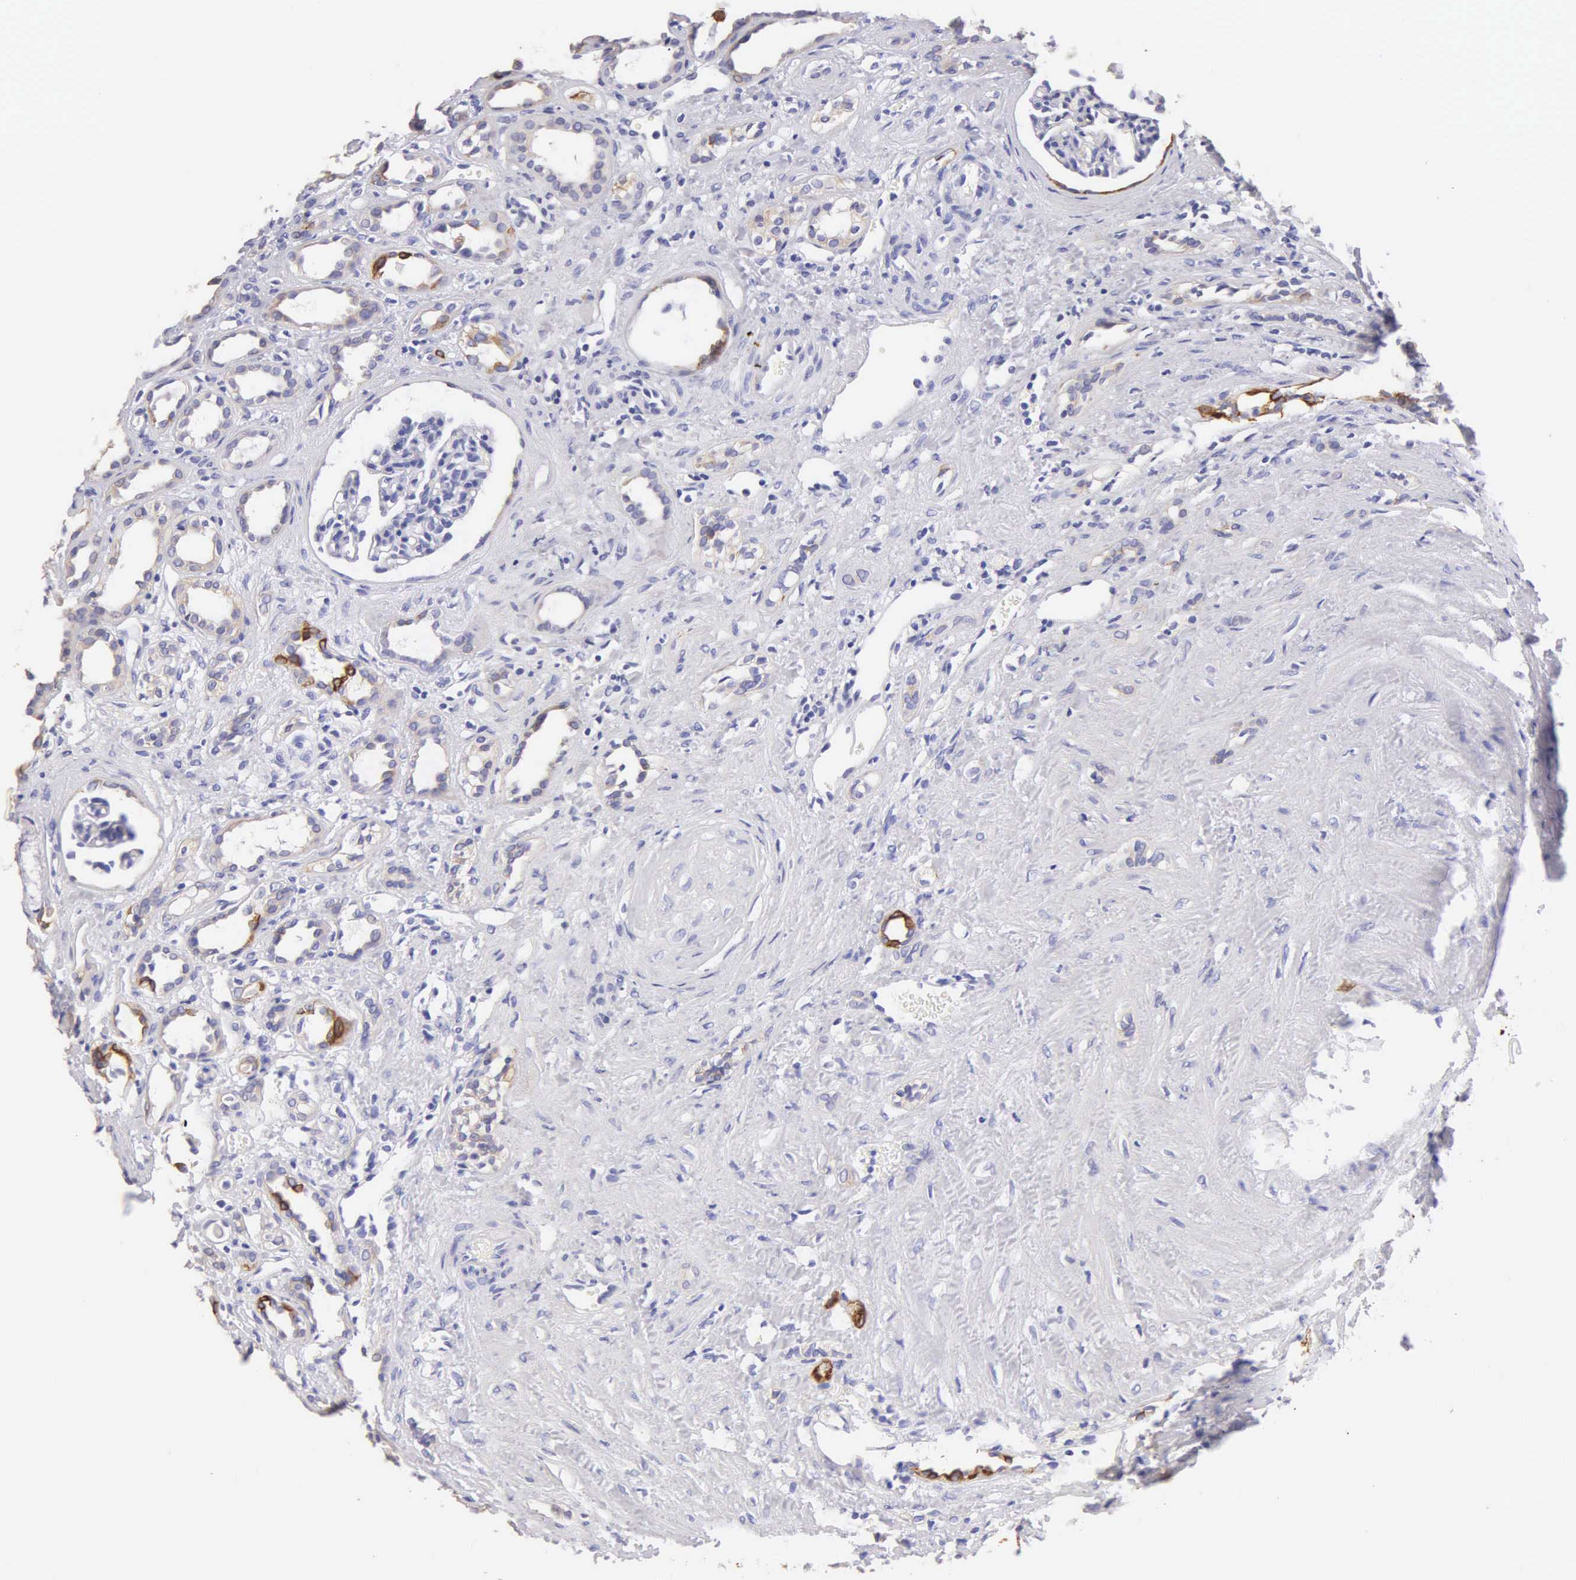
{"staining": {"intensity": "negative", "quantity": "none", "location": "none"}, "tissue": "kidney", "cell_type": "Cells in glomeruli", "image_type": "normal", "snomed": [{"axis": "morphology", "description": "Normal tissue, NOS"}, {"axis": "topography", "description": "Kidney"}], "caption": "Cells in glomeruli are negative for brown protein staining in normal kidney. (Brightfield microscopy of DAB (3,3'-diaminobenzidine) IHC at high magnification).", "gene": "KRT17", "patient": {"sex": "male", "age": 36}}